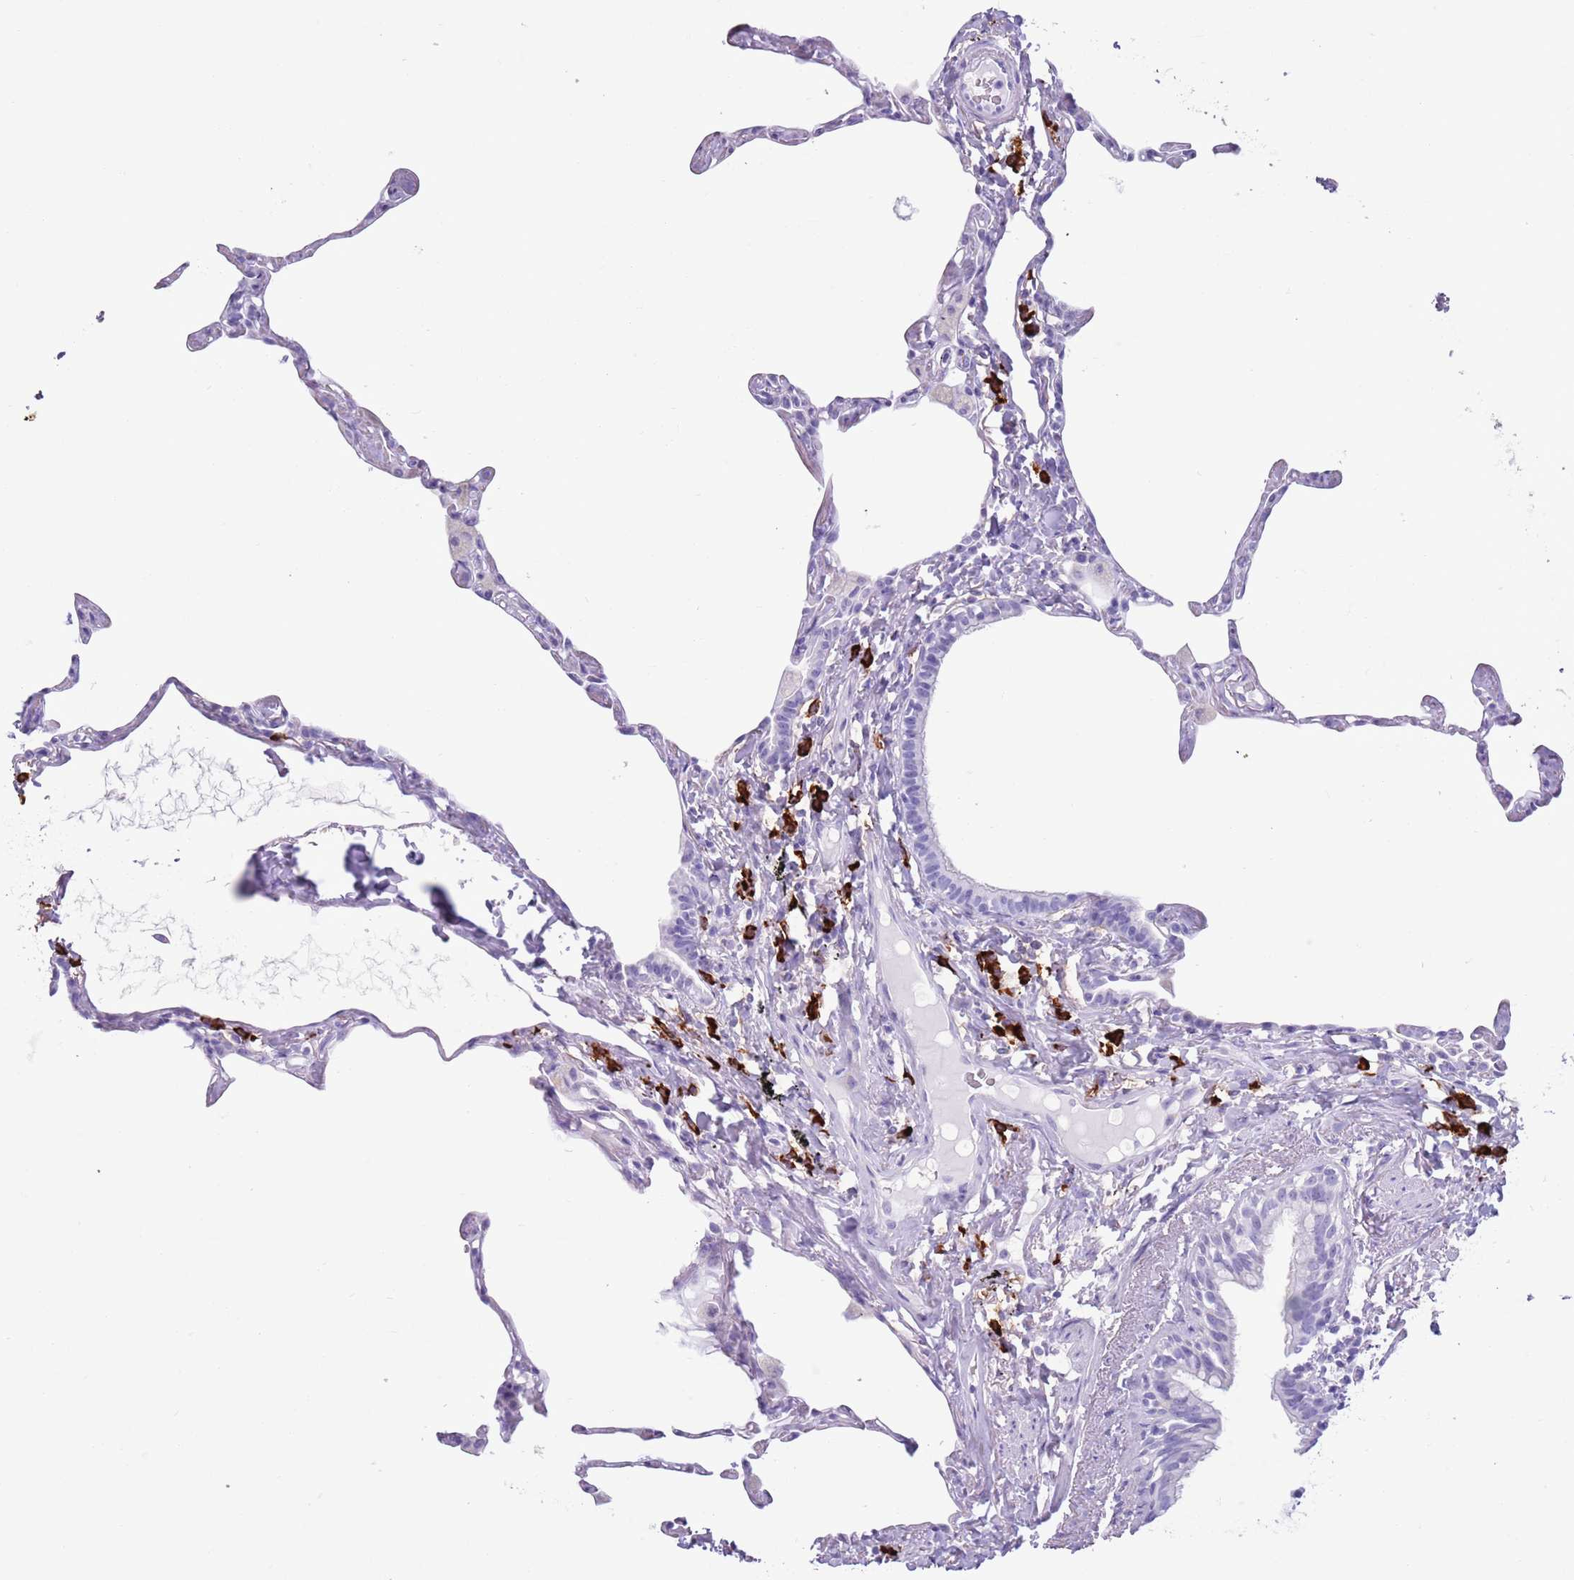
{"staining": {"intensity": "negative", "quantity": "none", "location": "none"}, "tissue": "lung", "cell_type": "Alveolar cells", "image_type": "normal", "snomed": [{"axis": "morphology", "description": "Normal tissue, NOS"}, {"axis": "topography", "description": "Lung"}], "caption": "Immunohistochemistry of benign lung shows no expression in alveolar cells. (IHC, brightfield microscopy, high magnification).", "gene": "ENSG00000263020", "patient": {"sex": "male", "age": 65}}